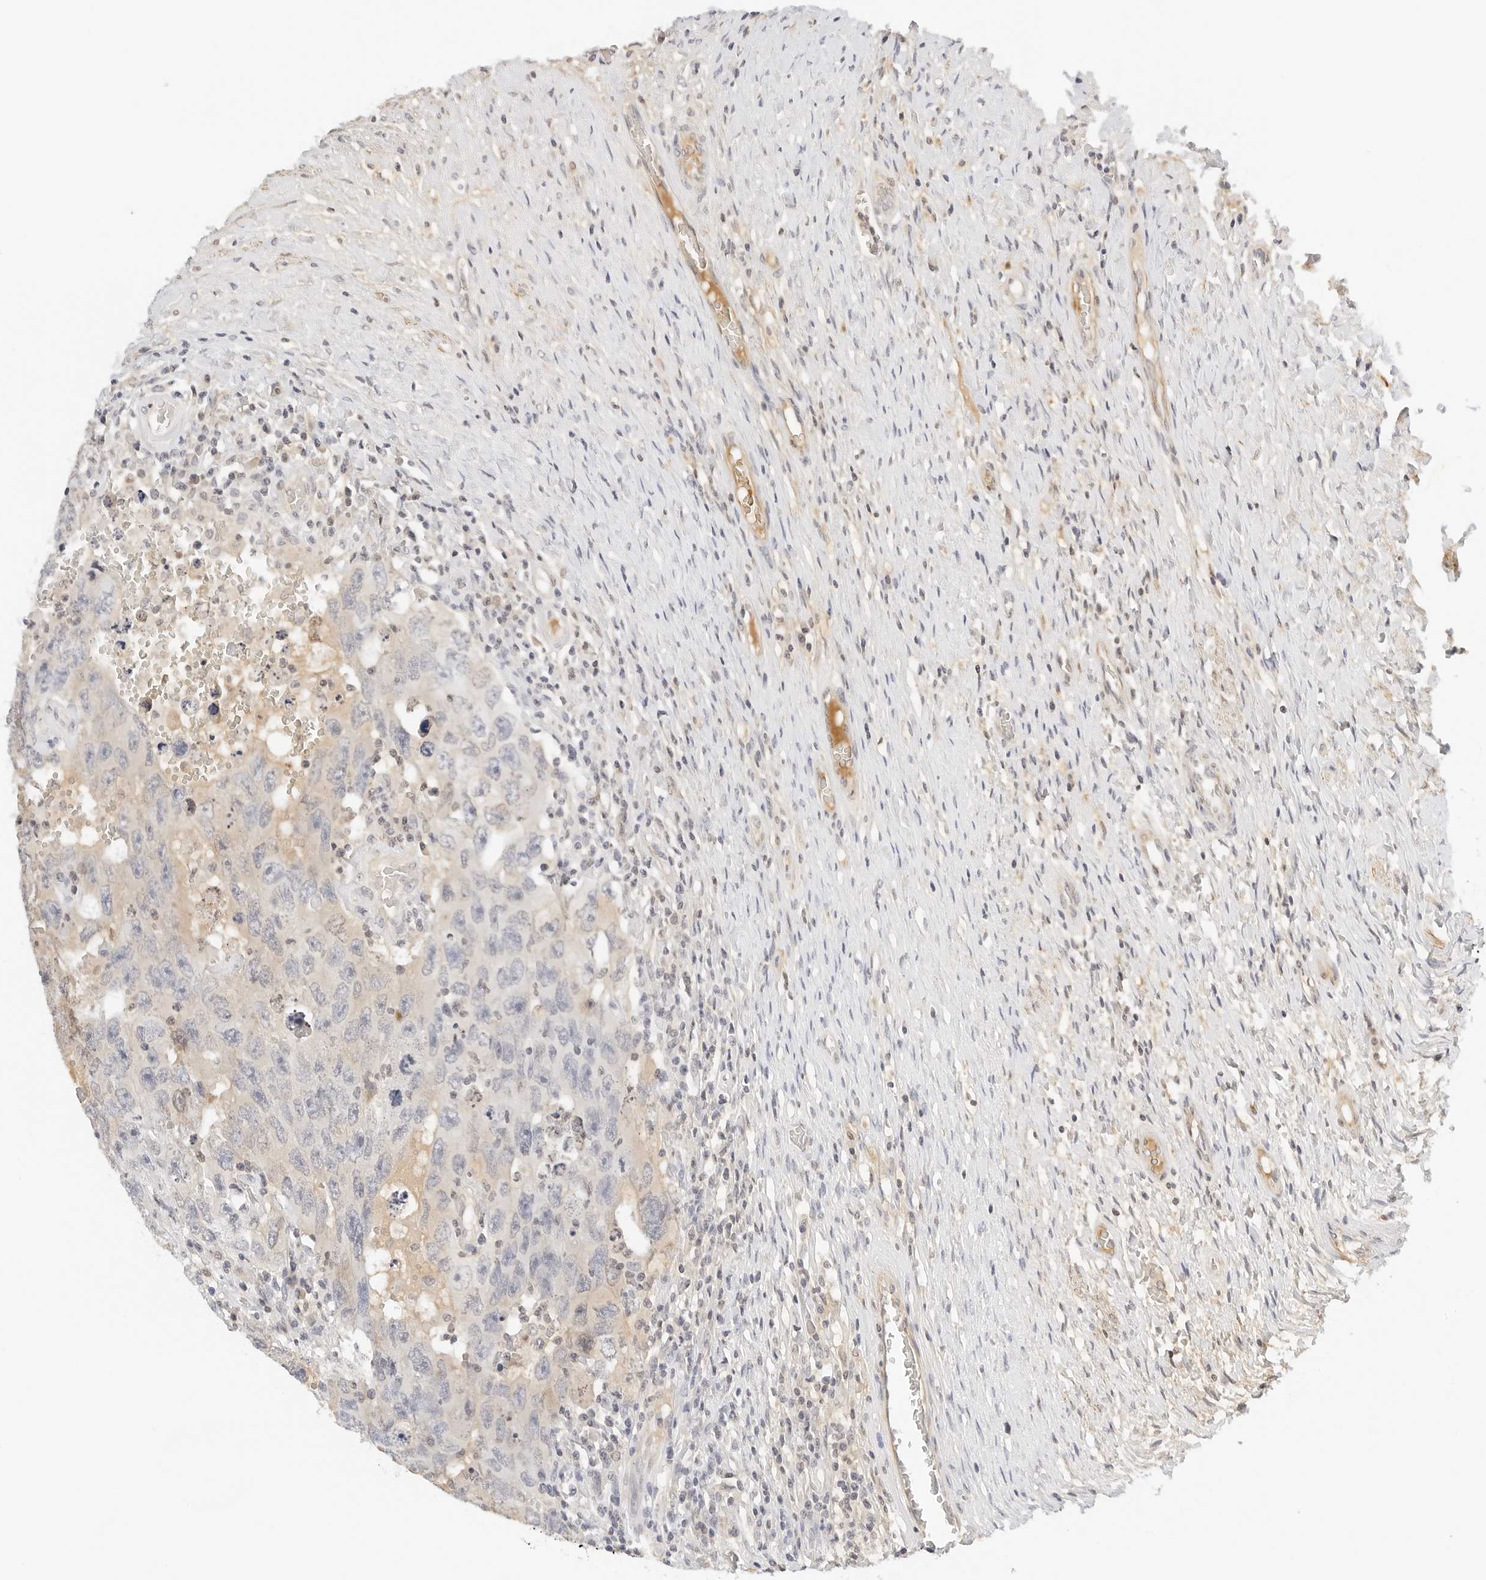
{"staining": {"intensity": "negative", "quantity": "none", "location": "none"}, "tissue": "testis cancer", "cell_type": "Tumor cells", "image_type": "cancer", "snomed": [{"axis": "morphology", "description": "Carcinoma, Embryonal, NOS"}, {"axis": "topography", "description": "Testis"}], "caption": "DAB (3,3'-diaminobenzidine) immunohistochemical staining of human embryonal carcinoma (testis) exhibits no significant staining in tumor cells.", "gene": "PKDCC", "patient": {"sex": "male", "age": 26}}